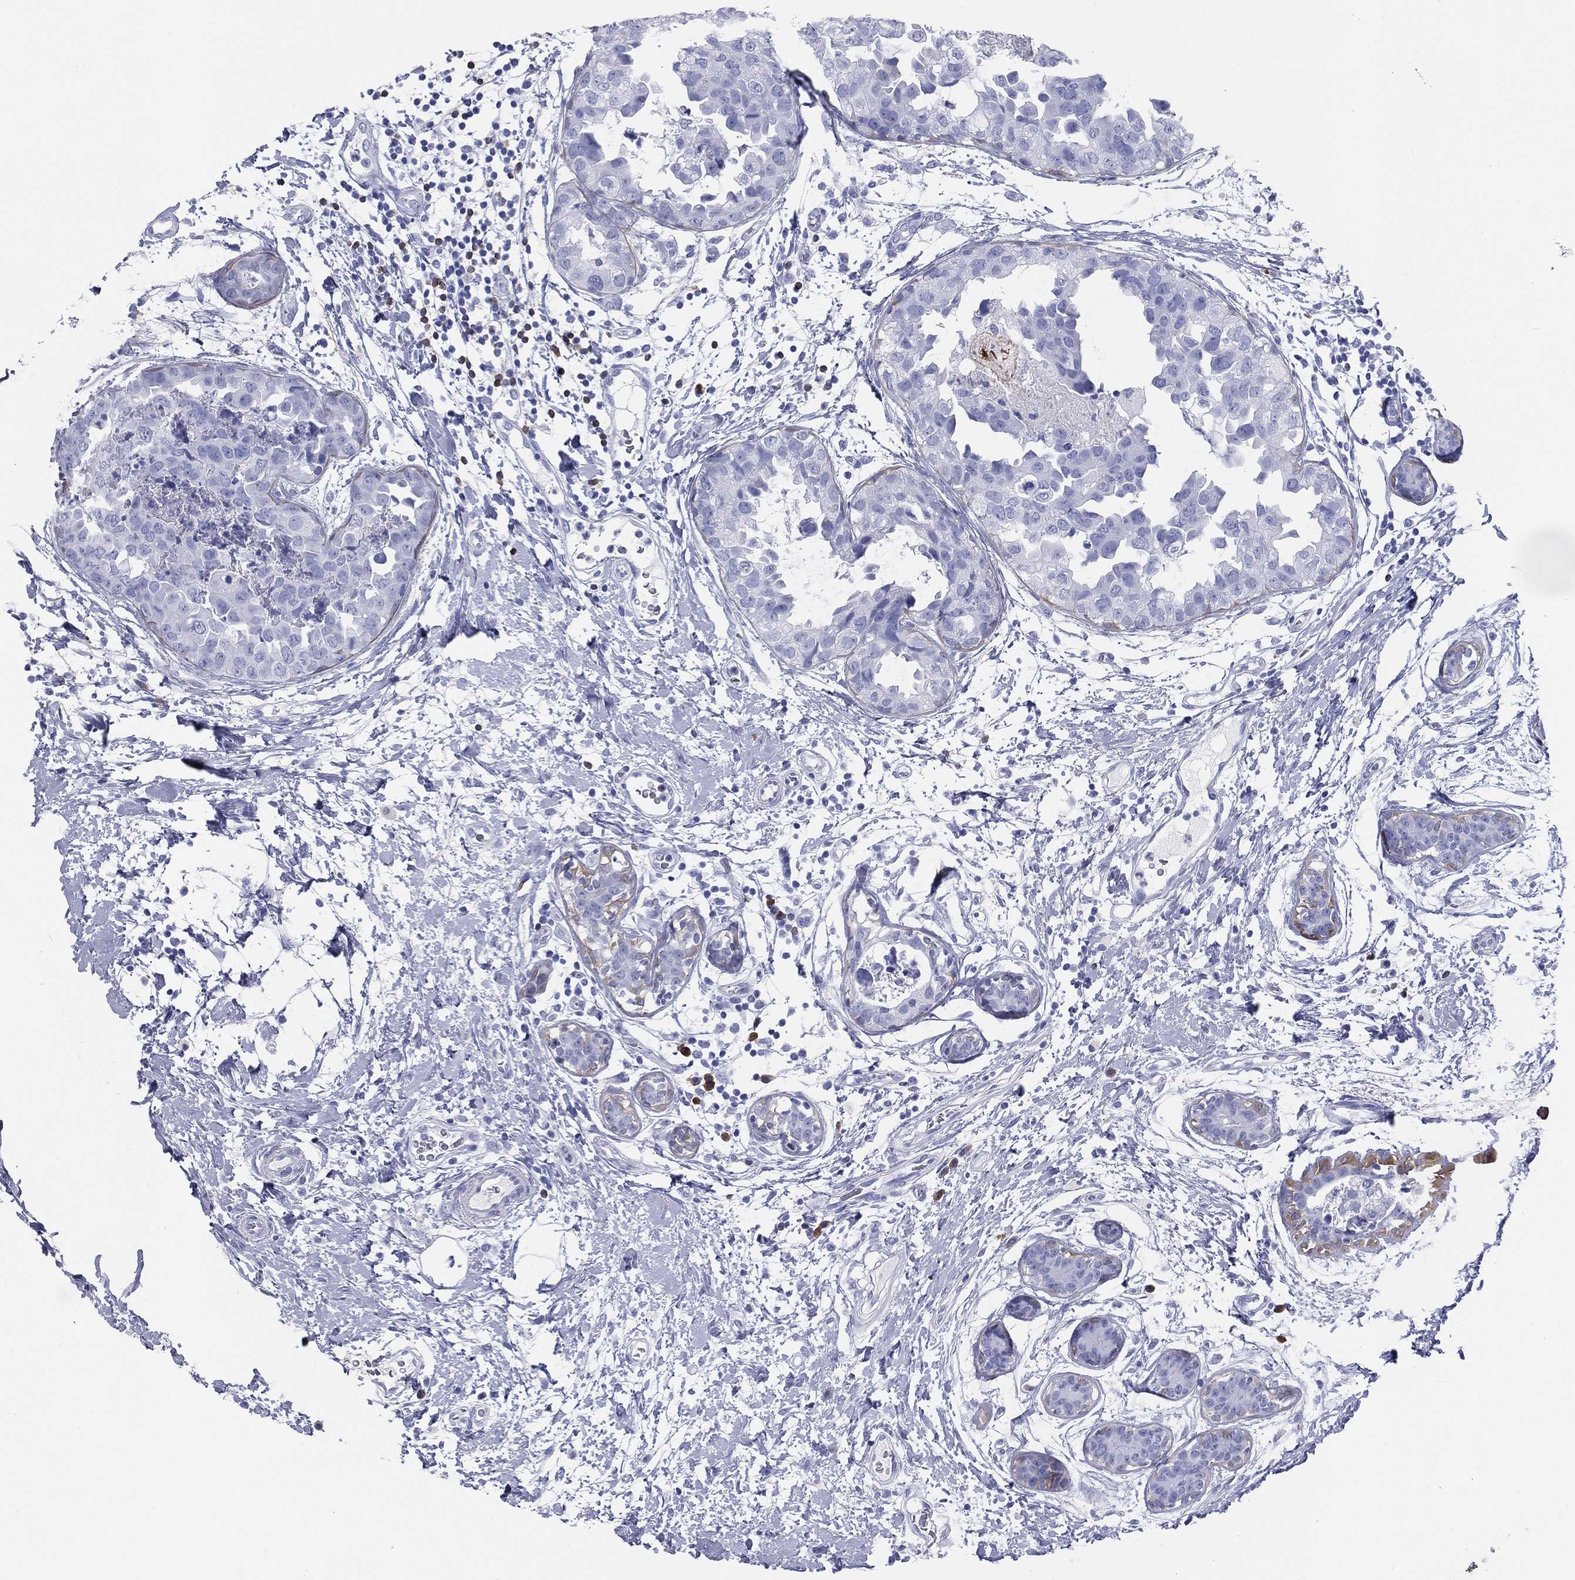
{"staining": {"intensity": "negative", "quantity": "none", "location": "none"}, "tissue": "breast cancer", "cell_type": "Tumor cells", "image_type": "cancer", "snomed": [{"axis": "morphology", "description": "Normal tissue, NOS"}, {"axis": "morphology", "description": "Duct carcinoma"}, {"axis": "topography", "description": "Breast"}], "caption": "Immunohistochemistry (IHC) of human breast cancer demonstrates no expression in tumor cells.", "gene": "CD79A", "patient": {"sex": "female", "age": 40}}